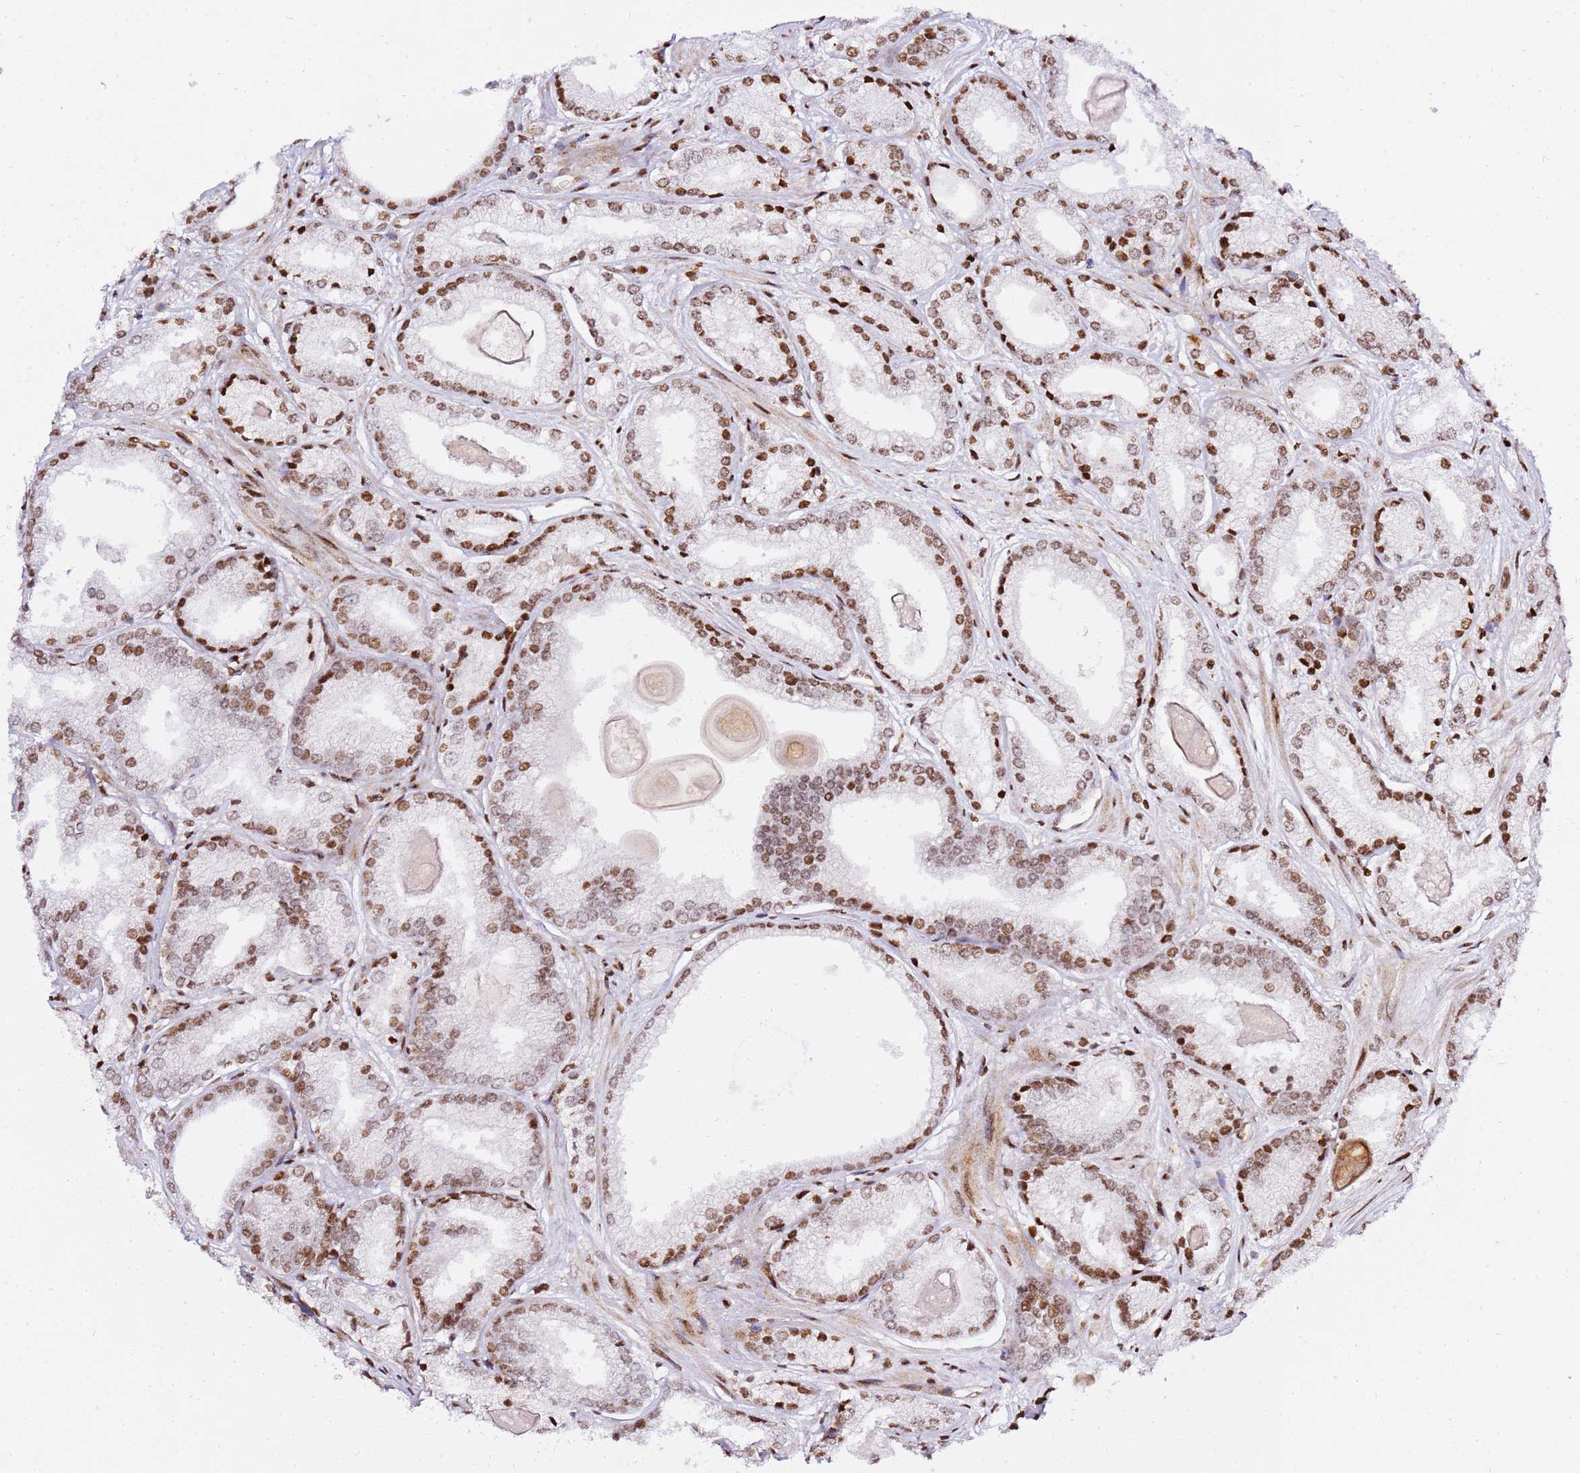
{"staining": {"intensity": "moderate", "quantity": ">75%", "location": "nuclear"}, "tissue": "prostate cancer", "cell_type": "Tumor cells", "image_type": "cancer", "snomed": [{"axis": "morphology", "description": "Adenocarcinoma, Low grade"}, {"axis": "topography", "description": "Prostate"}], "caption": "The histopathology image demonstrates a brown stain indicating the presence of a protein in the nuclear of tumor cells in adenocarcinoma (low-grade) (prostate).", "gene": "GBP2", "patient": {"sex": "male", "age": 68}}